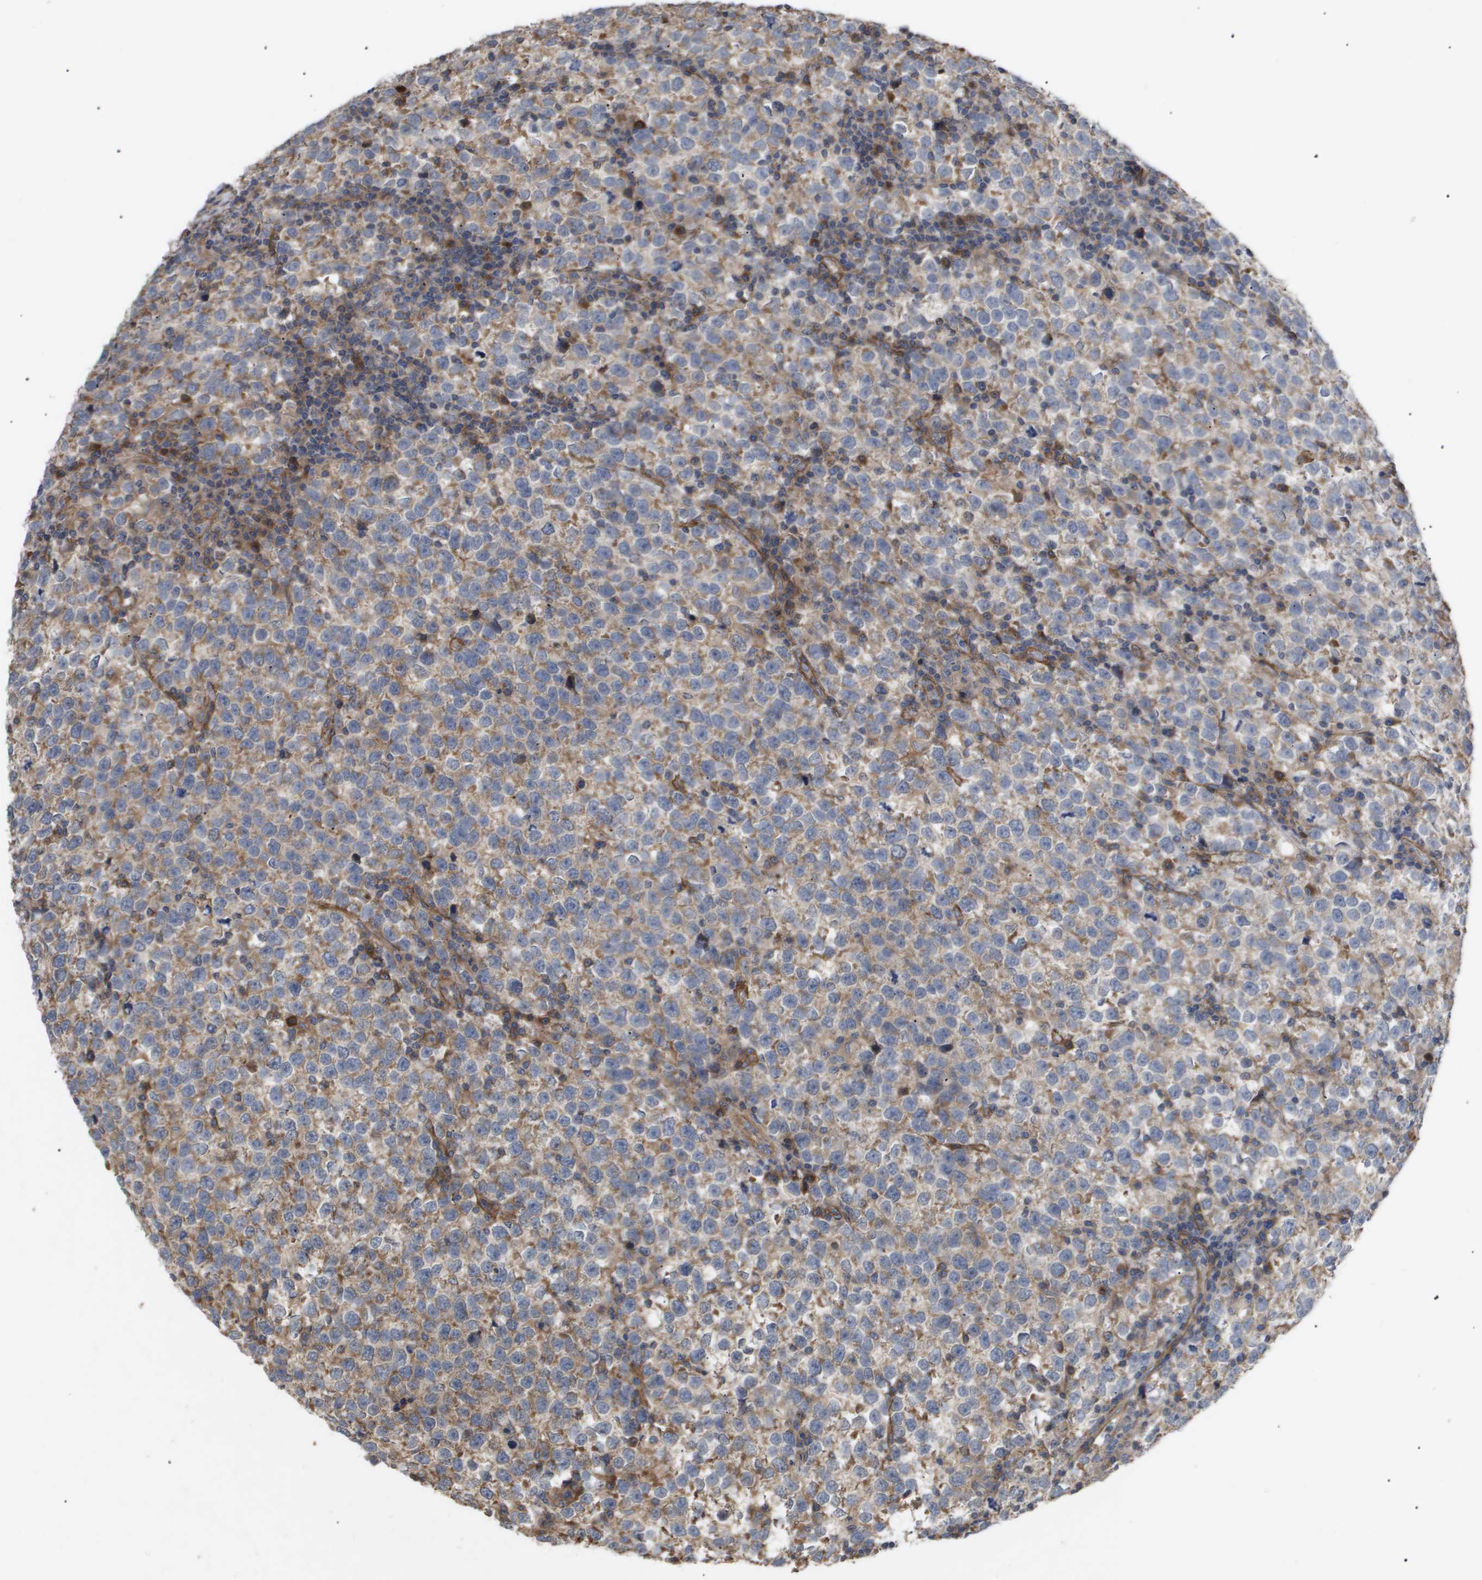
{"staining": {"intensity": "moderate", "quantity": "25%-75%", "location": "cytoplasmic/membranous"}, "tissue": "testis cancer", "cell_type": "Tumor cells", "image_type": "cancer", "snomed": [{"axis": "morphology", "description": "Normal tissue, NOS"}, {"axis": "morphology", "description": "Seminoma, NOS"}, {"axis": "topography", "description": "Testis"}], "caption": "Testis seminoma stained with a protein marker exhibits moderate staining in tumor cells.", "gene": "TNS1", "patient": {"sex": "male", "age": 43}}